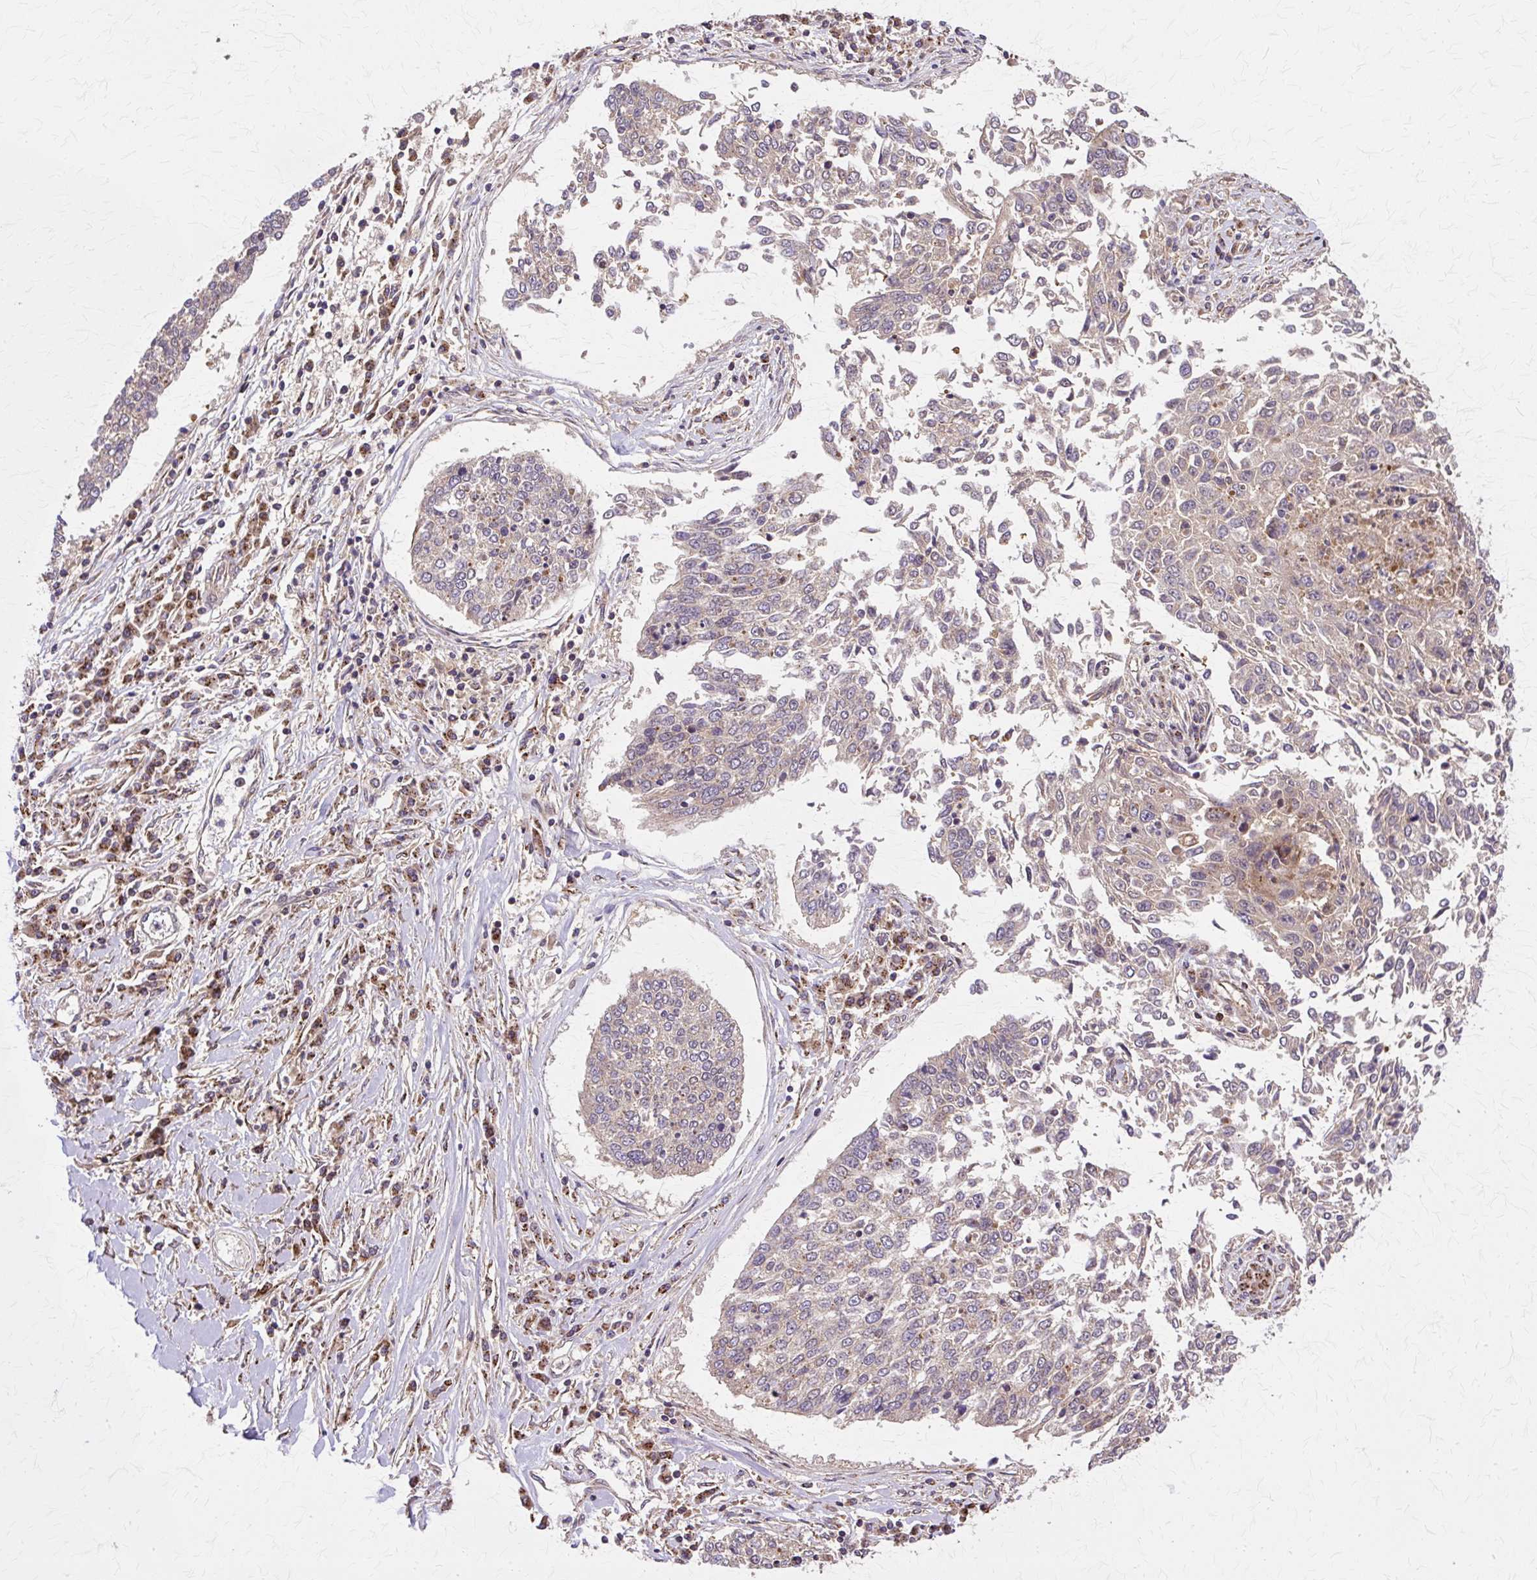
{"staining": {"intensity": "weak", "quantity": "25%-75%", "location": "cytoplasmic/membranous"}, "tissue": "lung cancer", "cell_type": "Tumor cells", "image_type": "cancer", "snomed": [{"axis": "morphology", "description": "Normal tissue, NOS"}, {"axis": "morphology", "description": "Squamous cell carcinoma, NOS"}, {"axis": "topography", "description": "Cartilage tissue"}, {"axis": "topography", "description": "Bronchus"}, {"axis": "topography", "description": "Lung"}, {"axis": "topography", "description": "Peripheral nerve tissue"}], "caption": "There is low levels of weak cytoplasmic/membranous staining in tumor cells of lung cancer (squamous cell carcinoma), as demonstrated by immunohistochemical staining (brown color).", "gene": "COPB1", "patient": {"sex": "female", "age": 49}}